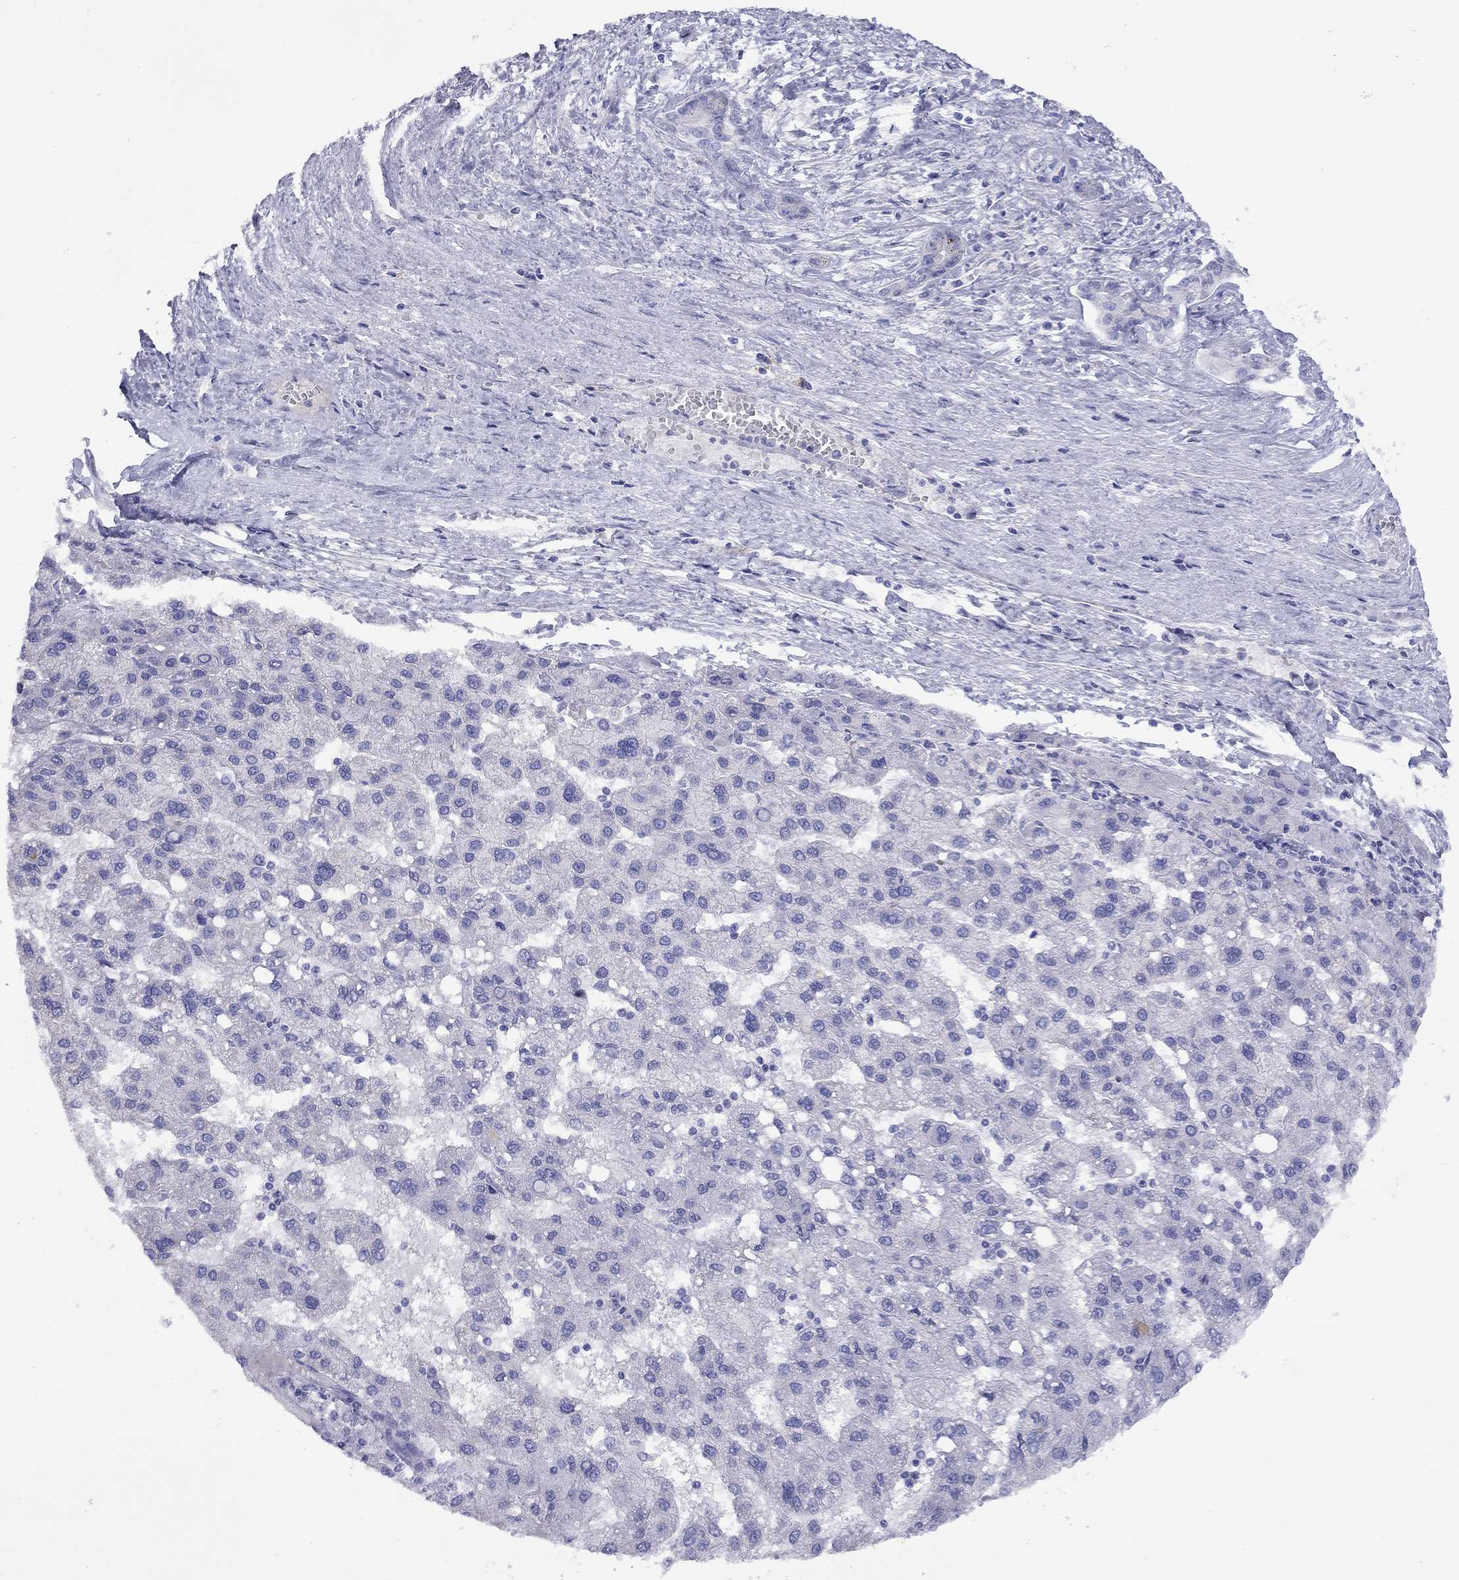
{"staining": {"intensity": "negative", "quantity": "none", "location": "none"}, "tissue": "liver cancer", "cell_type": "Tumor cells", "image_type": "cancer", "snomed": [{"axis": "morphology", "description": "Carcinoma, Hepatocellular, NOS"}, {"axis": "topography", "description": "Liver"}], "caption": "DAB (3,3'-diaminobenzidine) immunohistochemical staining of human liver hepatocellular carcinoma shows no significant positivity in tumor cells. (Immunohistochemistry (ihc), brightfield microscopy, high magnification).", "gene": "CMYA5", "patient": {"sex": "female", "age": 82}}